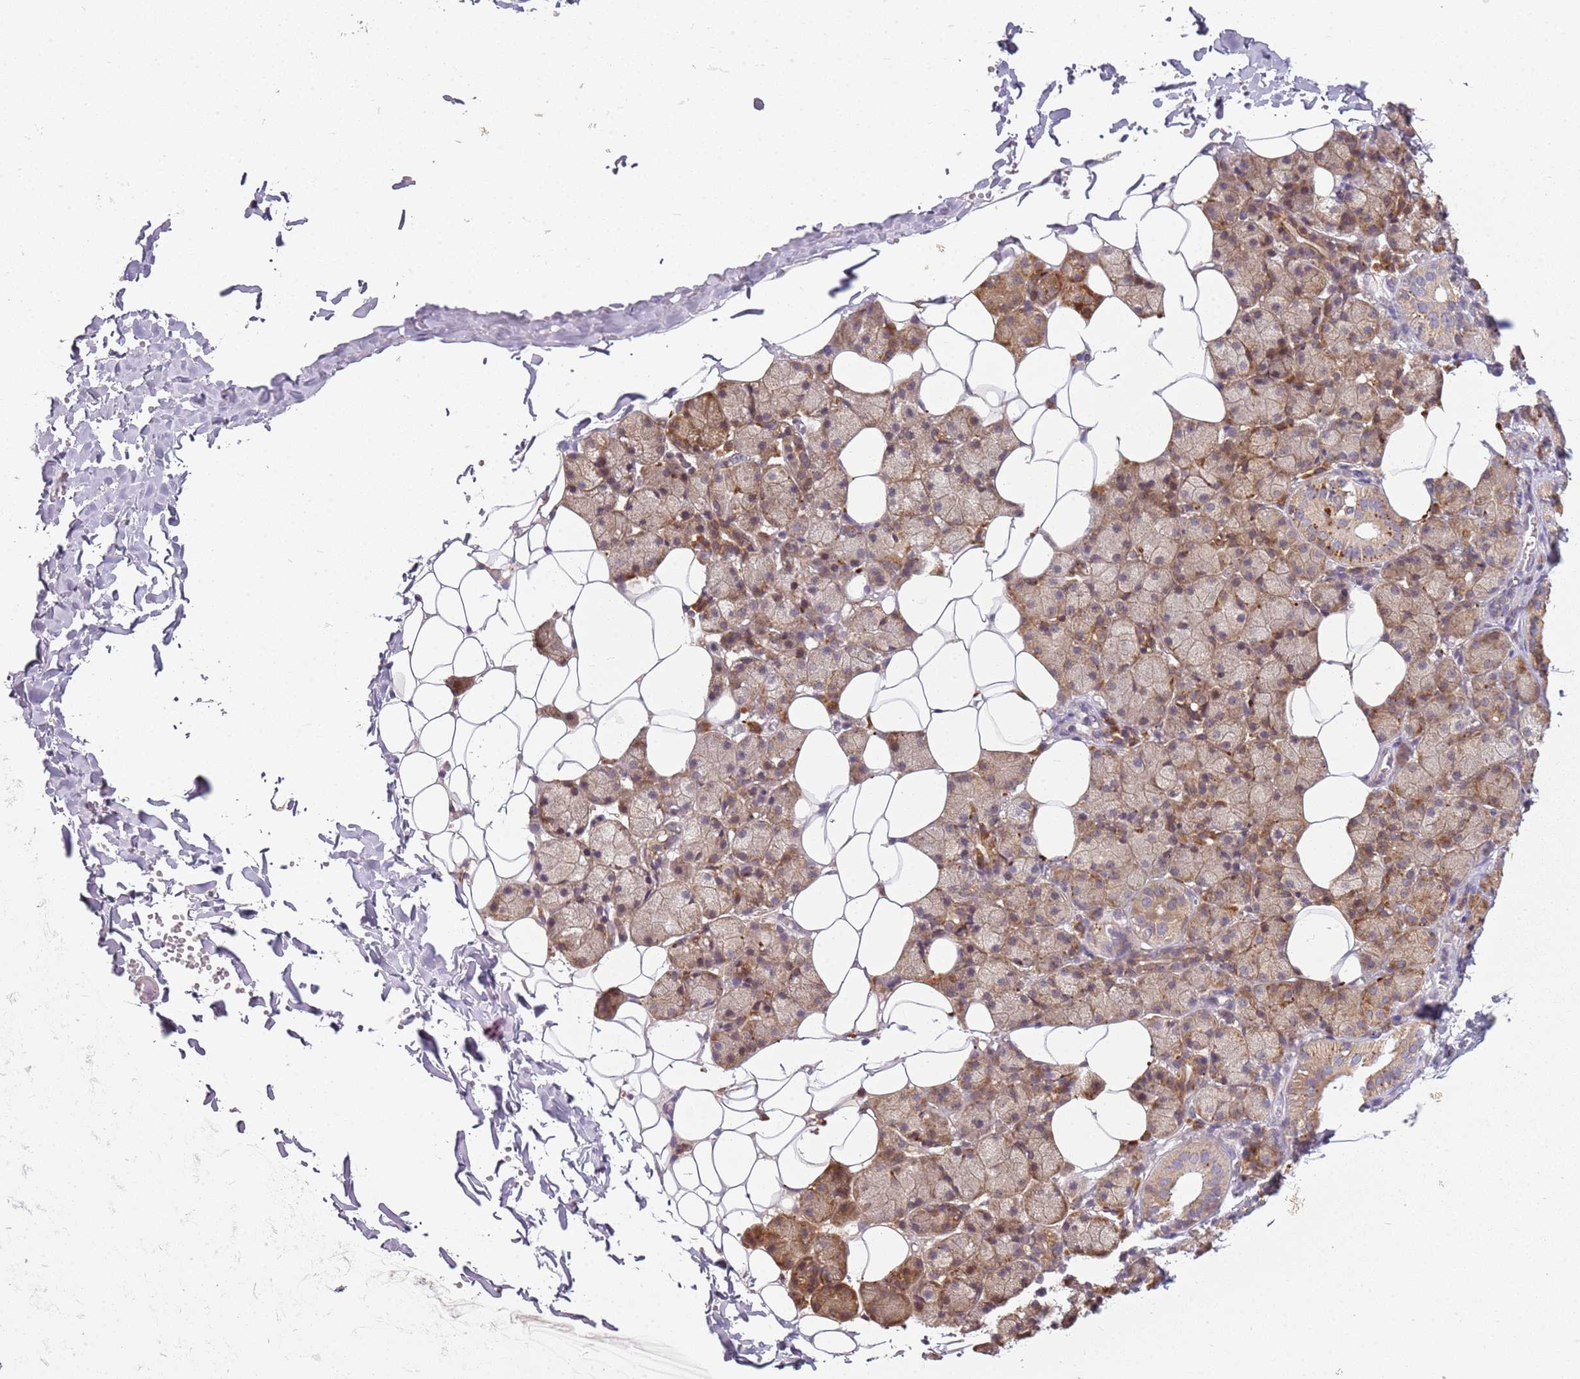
{"staining": {"intensity": "moderate", "quantity": ">75%", "location": "cytoplasmic/membranous"}, "tissue": "salivary gland", "cell_type": "Glandular cells", "image_type": "normal", "snomed": [{"axis": "morphology", "description": "Normal tissue, NOS"}, {"axis": "topography", "description": "Salivary gland"}], "caption": "High-magnification brightfield microscopy of benign salivary gland stained with DAB (brown) and counterstained with hematoxylin (blue). glandular cells exhibit moderate cytoplasmic/membranous staining is present in about>75% of cells. (IHC, brightfield microscopy, high magnification).", "gene": "RPS28", "patient": {"sex": "female", "age": 33}}